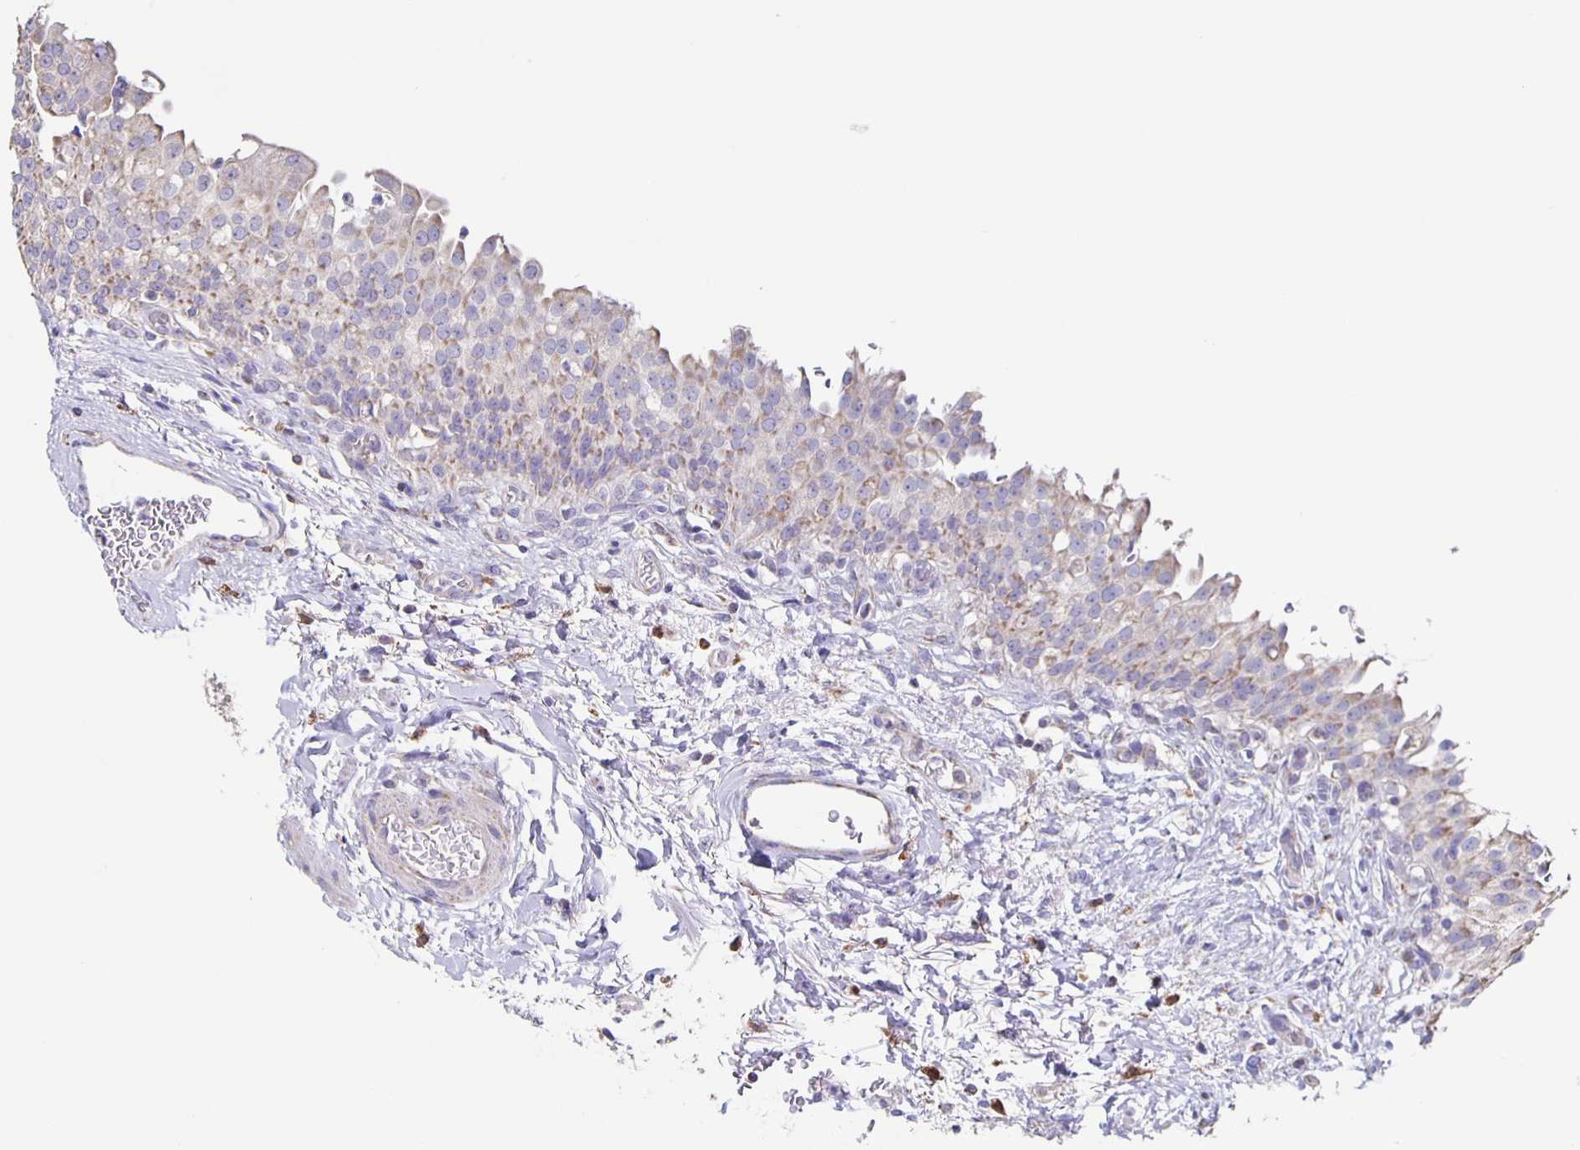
{"staining": {"intensity": "weak", "quantity": "25%-75%", "location": "cytoplasmic/membranous"}, "tissue": "urinary bladder", "cell_type": "Urothelial cells", "image_type": "normal", "snomed": [{"axis": "morphology", "description": "Normal tissue, NOS"}, {"axis": "topography", "description": "Urinary bladder"}, {"axis": "topography", "description": "Peripheral nerve tissue"}], "caption": "Human urinary bladder stained with a protein marker displays weak staining in urothelial cells.", "gene": "TPPP", "patient": {"sex": "female", "age": 60}}